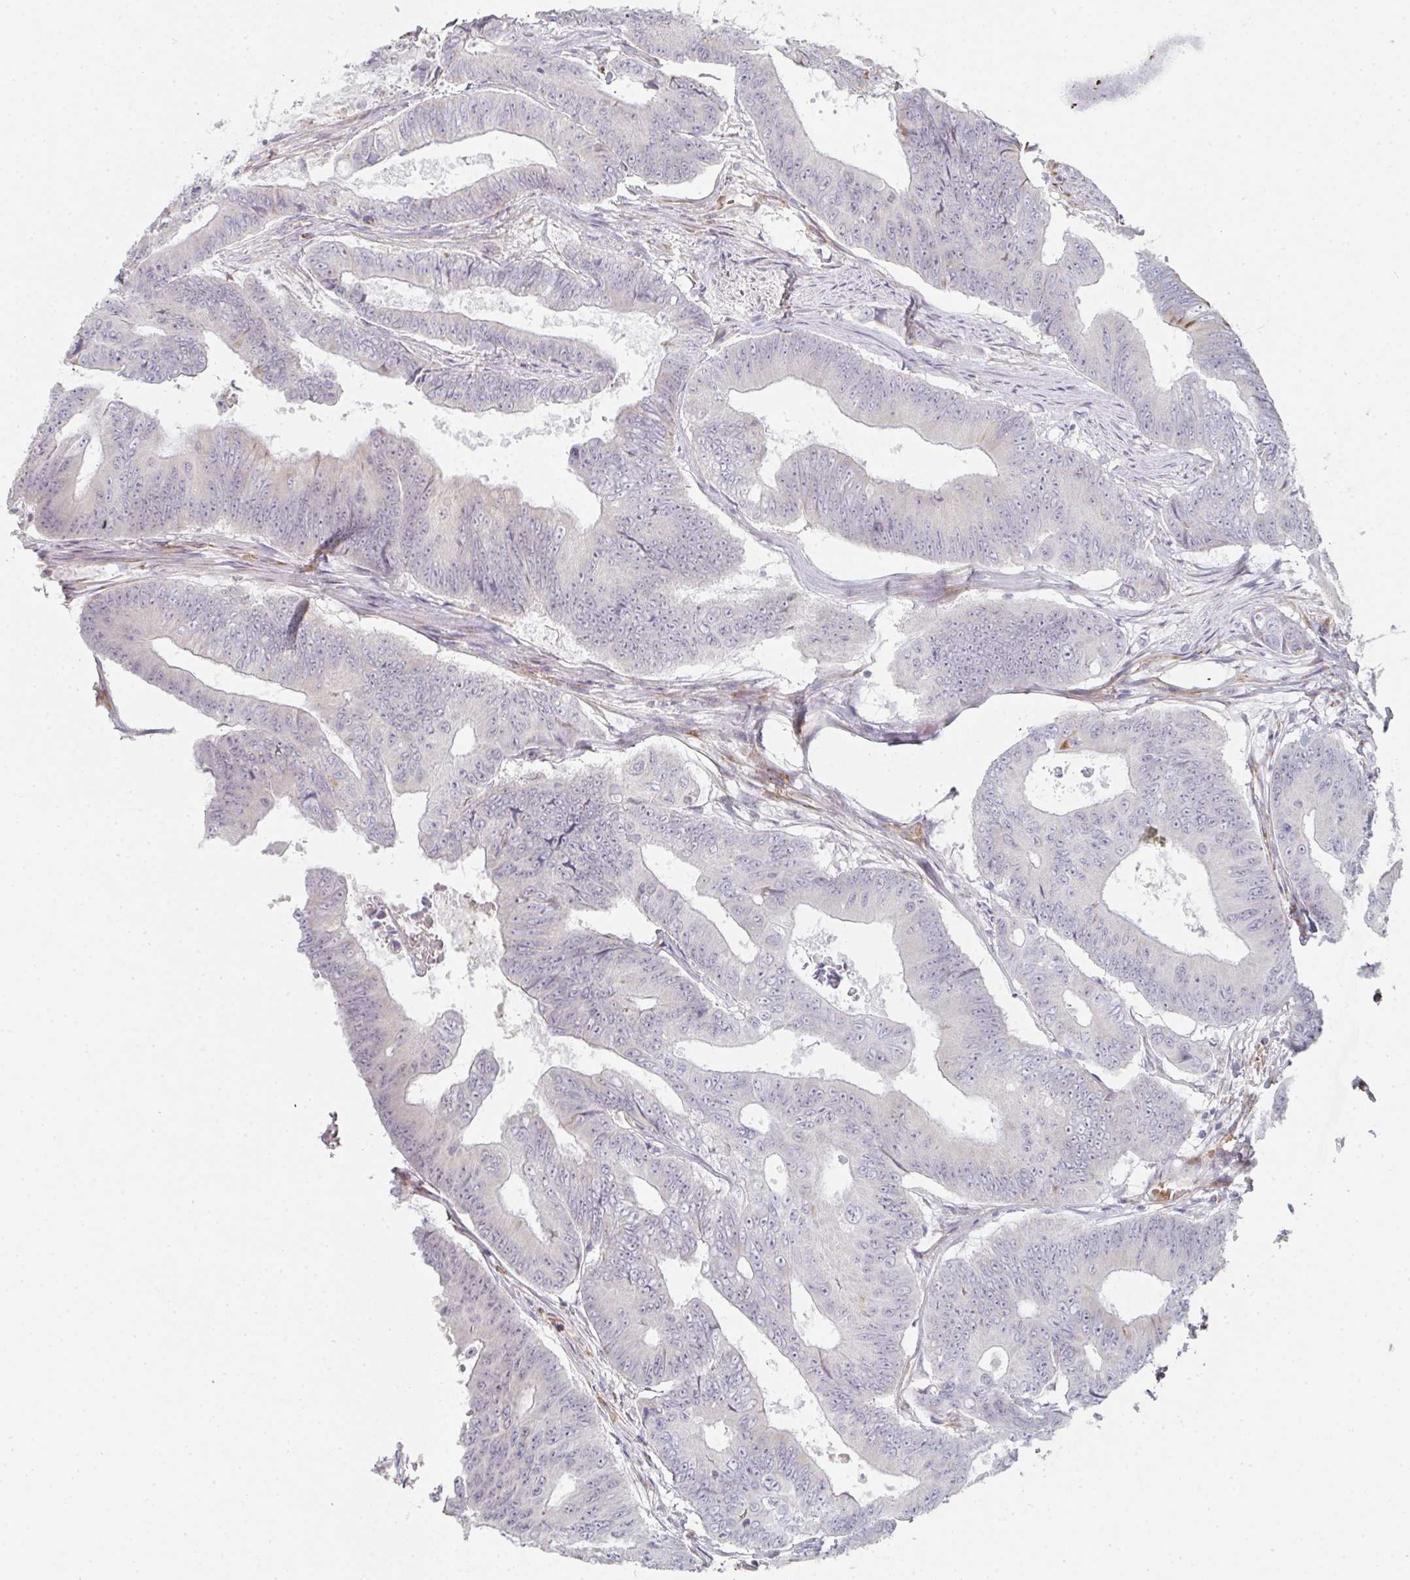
{"staining": {"intensity": "negative", "quantity": "none", "location": "none"}, "tissue": "colorectal cancer", "cell_type": "Tumor cells", "image_type": "cancer", "snomed": [{"axis": "morphology", "description": "Adenocarcinoma, NOS"}, {"axis": "topography", "description": "Colon"}], "caption": "Tumor cells show no significant staining in colorectal adenocarcinoma. (DAB immunohistochemistry (IHC) visualized using brightfield microscopy, high magnification).", "gene": "ZNF526", "patient": {"sex": "female", "age": 48}}